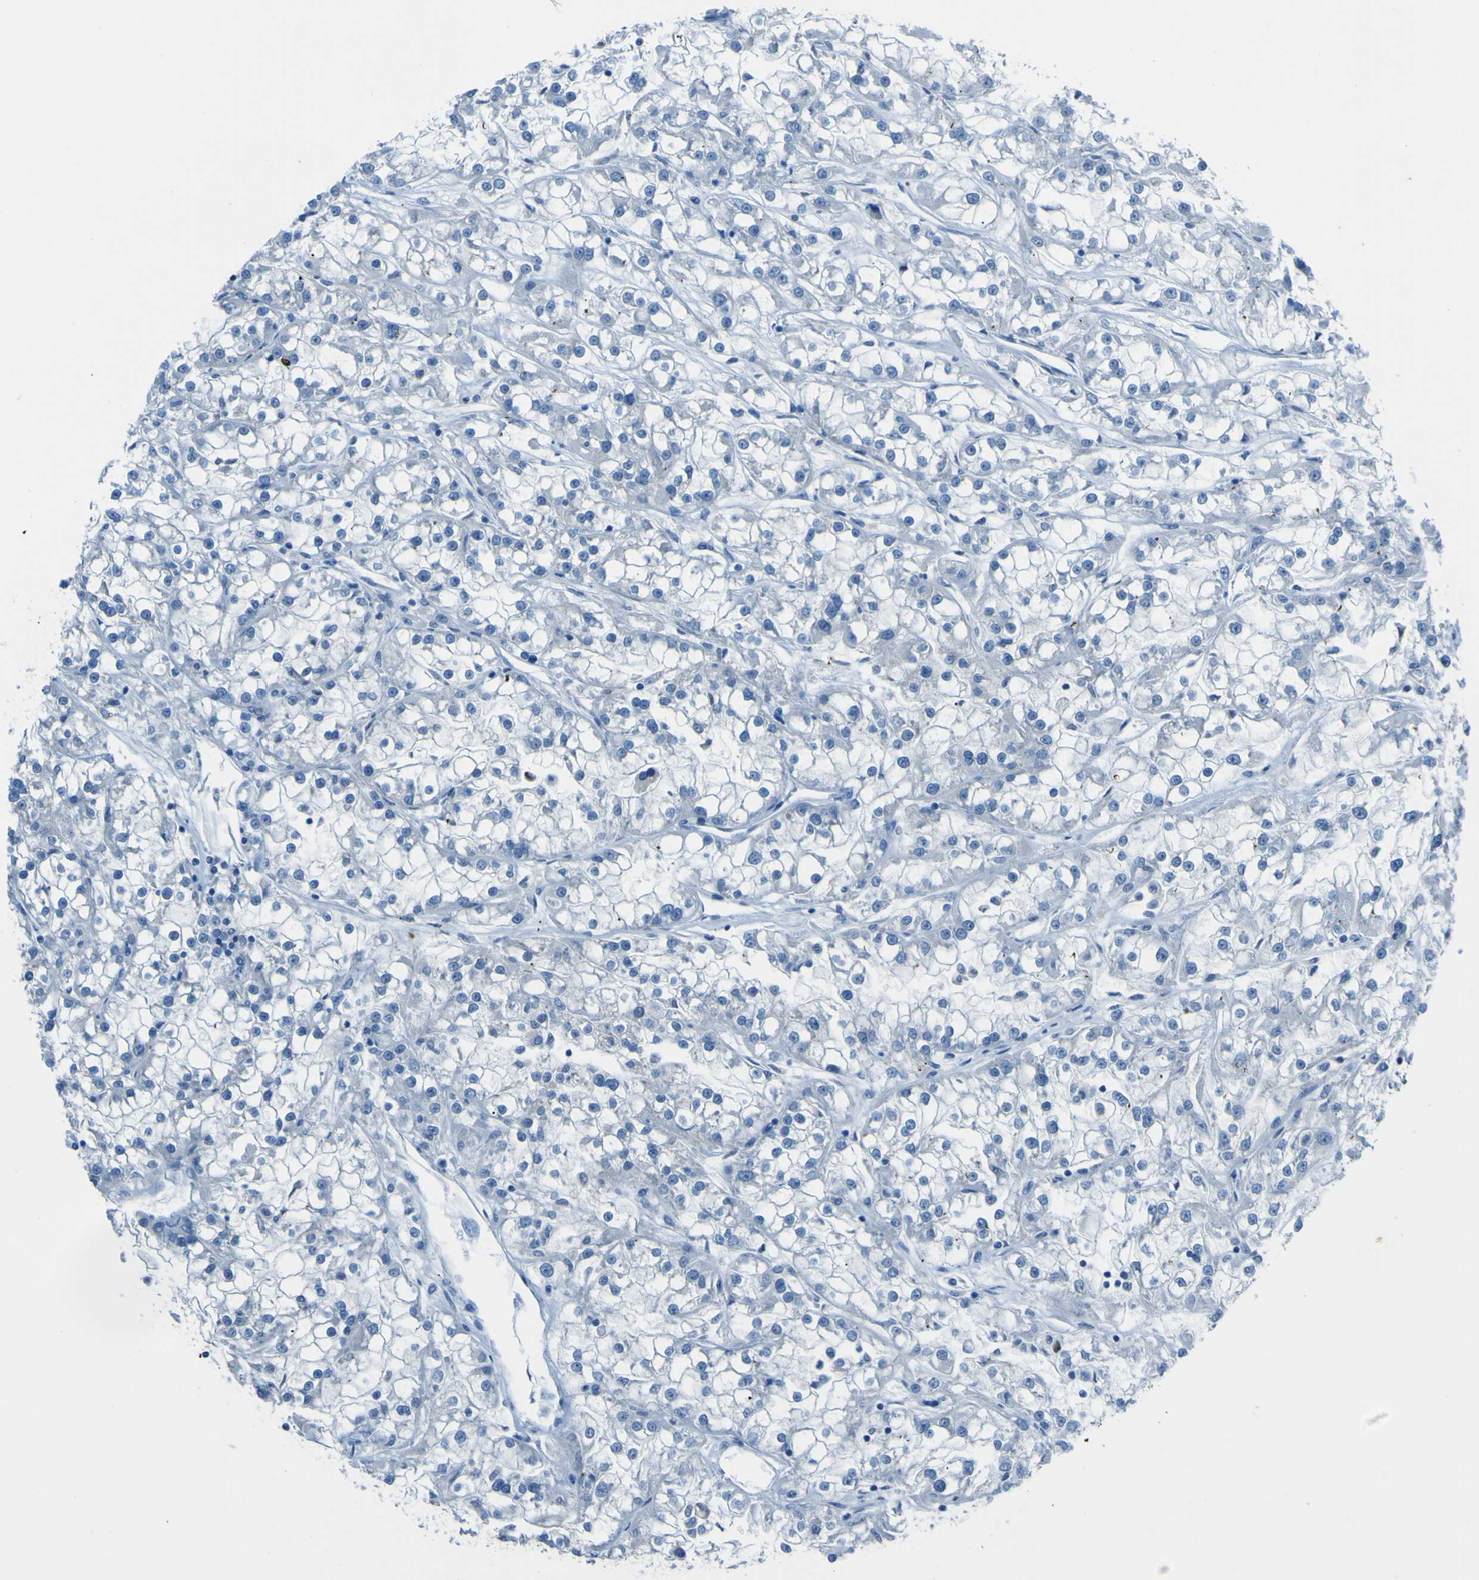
{"staining": {"intensity": "negative", "quantity": "none", "location": "none"}, "tissue": "renal cancer", "cell_type": "Tumor cells", "image_type": "cancer", "snomed": [{"axis": "morphology", "description": "Adenocarcinoma, NOS"}, {"axis": "topography", "description": "Kidney"}], "caption": "Immunohistochemistry photomicrograph of neoplastic tissue: renal cancer stained with DAB (3,3'-diaminobenzidine) shows no significant protein staining in tumor cells.", "gene": "PHKG1", "patient": {"sex": "female", "age": 52}}